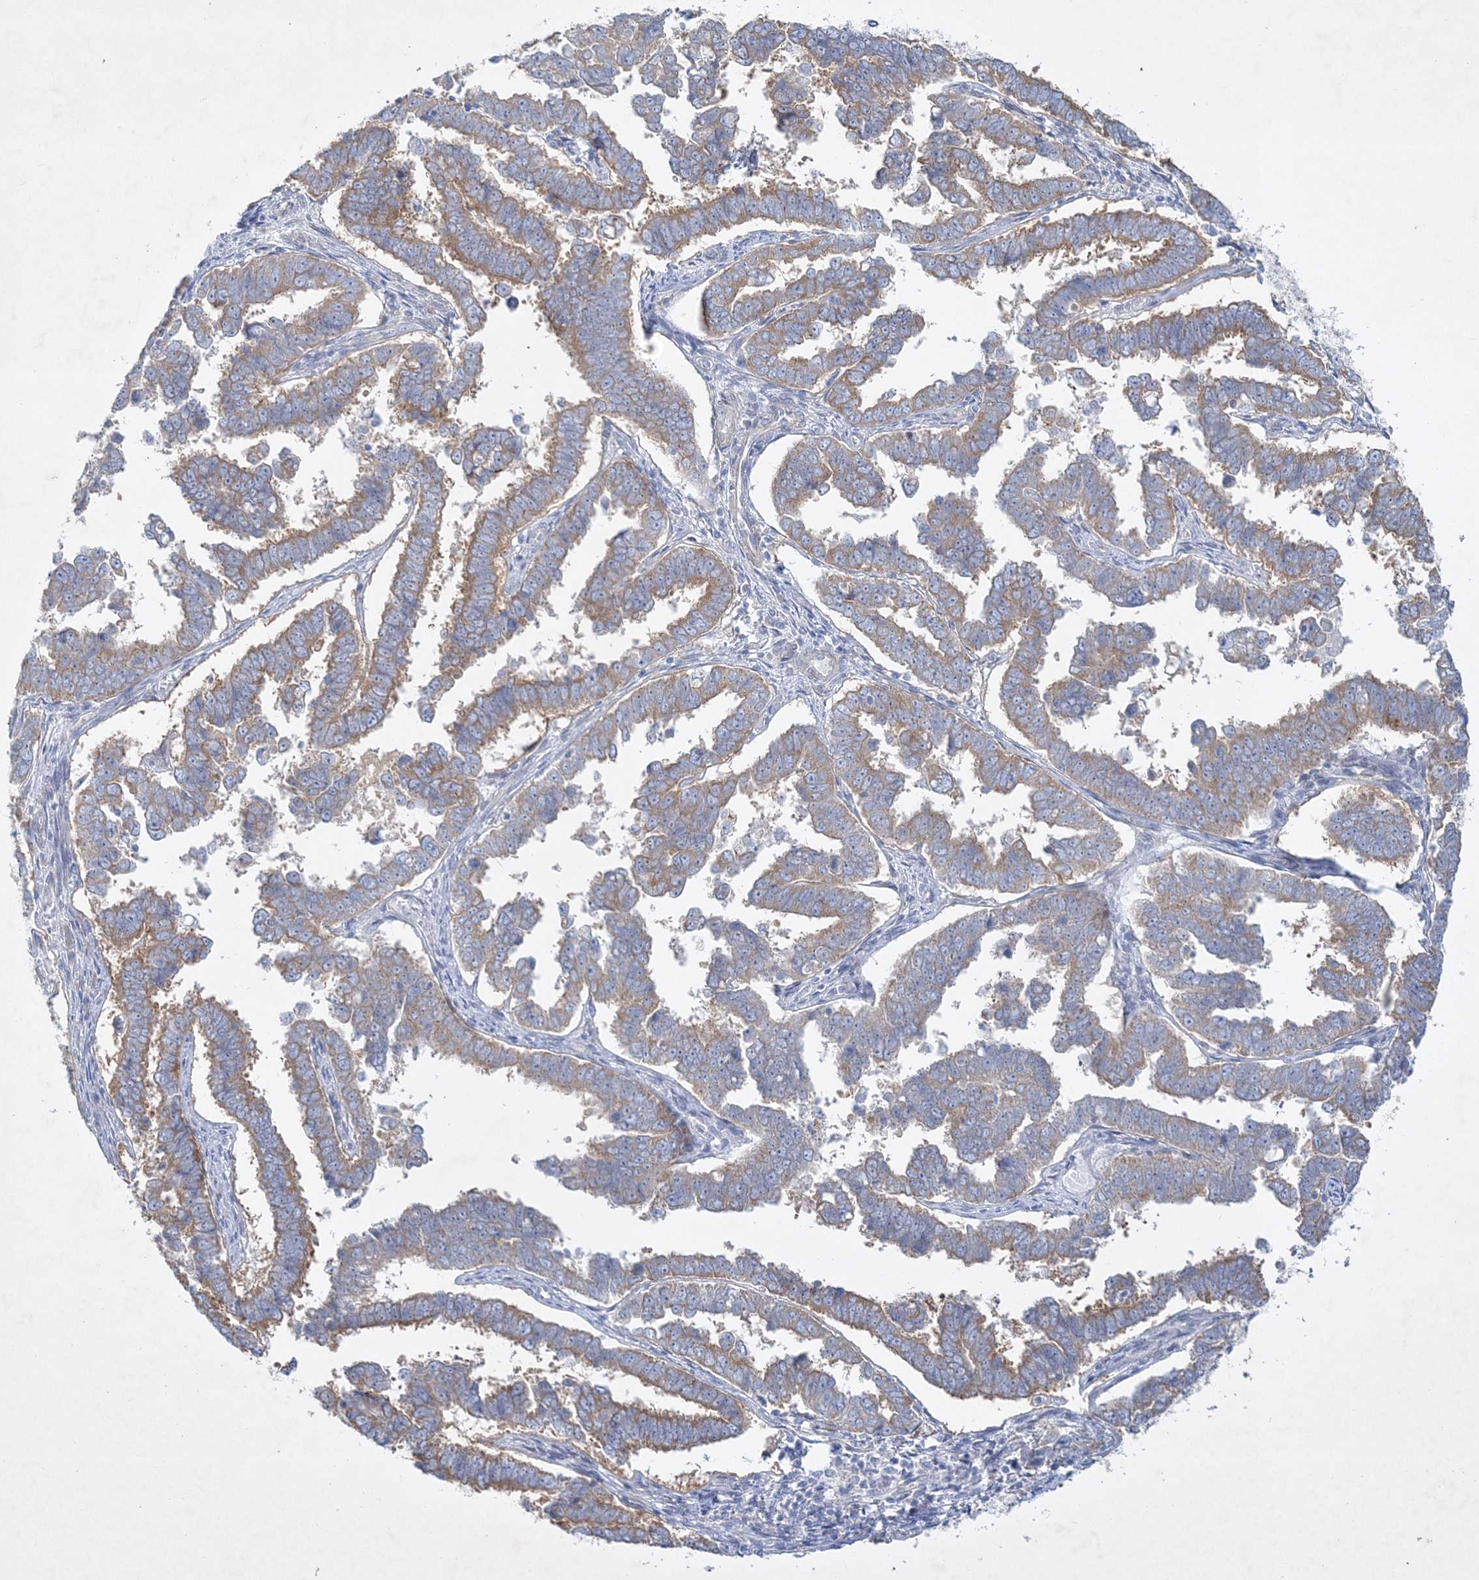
{"staining": {"intensity": "weak", "quantity": ">75%", "location": "cytoplasmic/membranous"}, "tissue": "endometrial cancer", "cell_type": "Tumor cells", "image_type": "cancer", "snomed": [{"axis": "morphology", "description": "Adenocarcinoma, NOS"}, {"axis": "topography", "description": "Endometrium"}], "caption": "Weak cytoplasmic/membranous protein positivity is appreciated in about >75% of tumor cells in endometrial cancer. Immunohistochemistry (ihc) stains the protein in brown and the nuclei are stained blue.", "gene": "FARSB", "patient": {"sex": "female", "age": 75}}